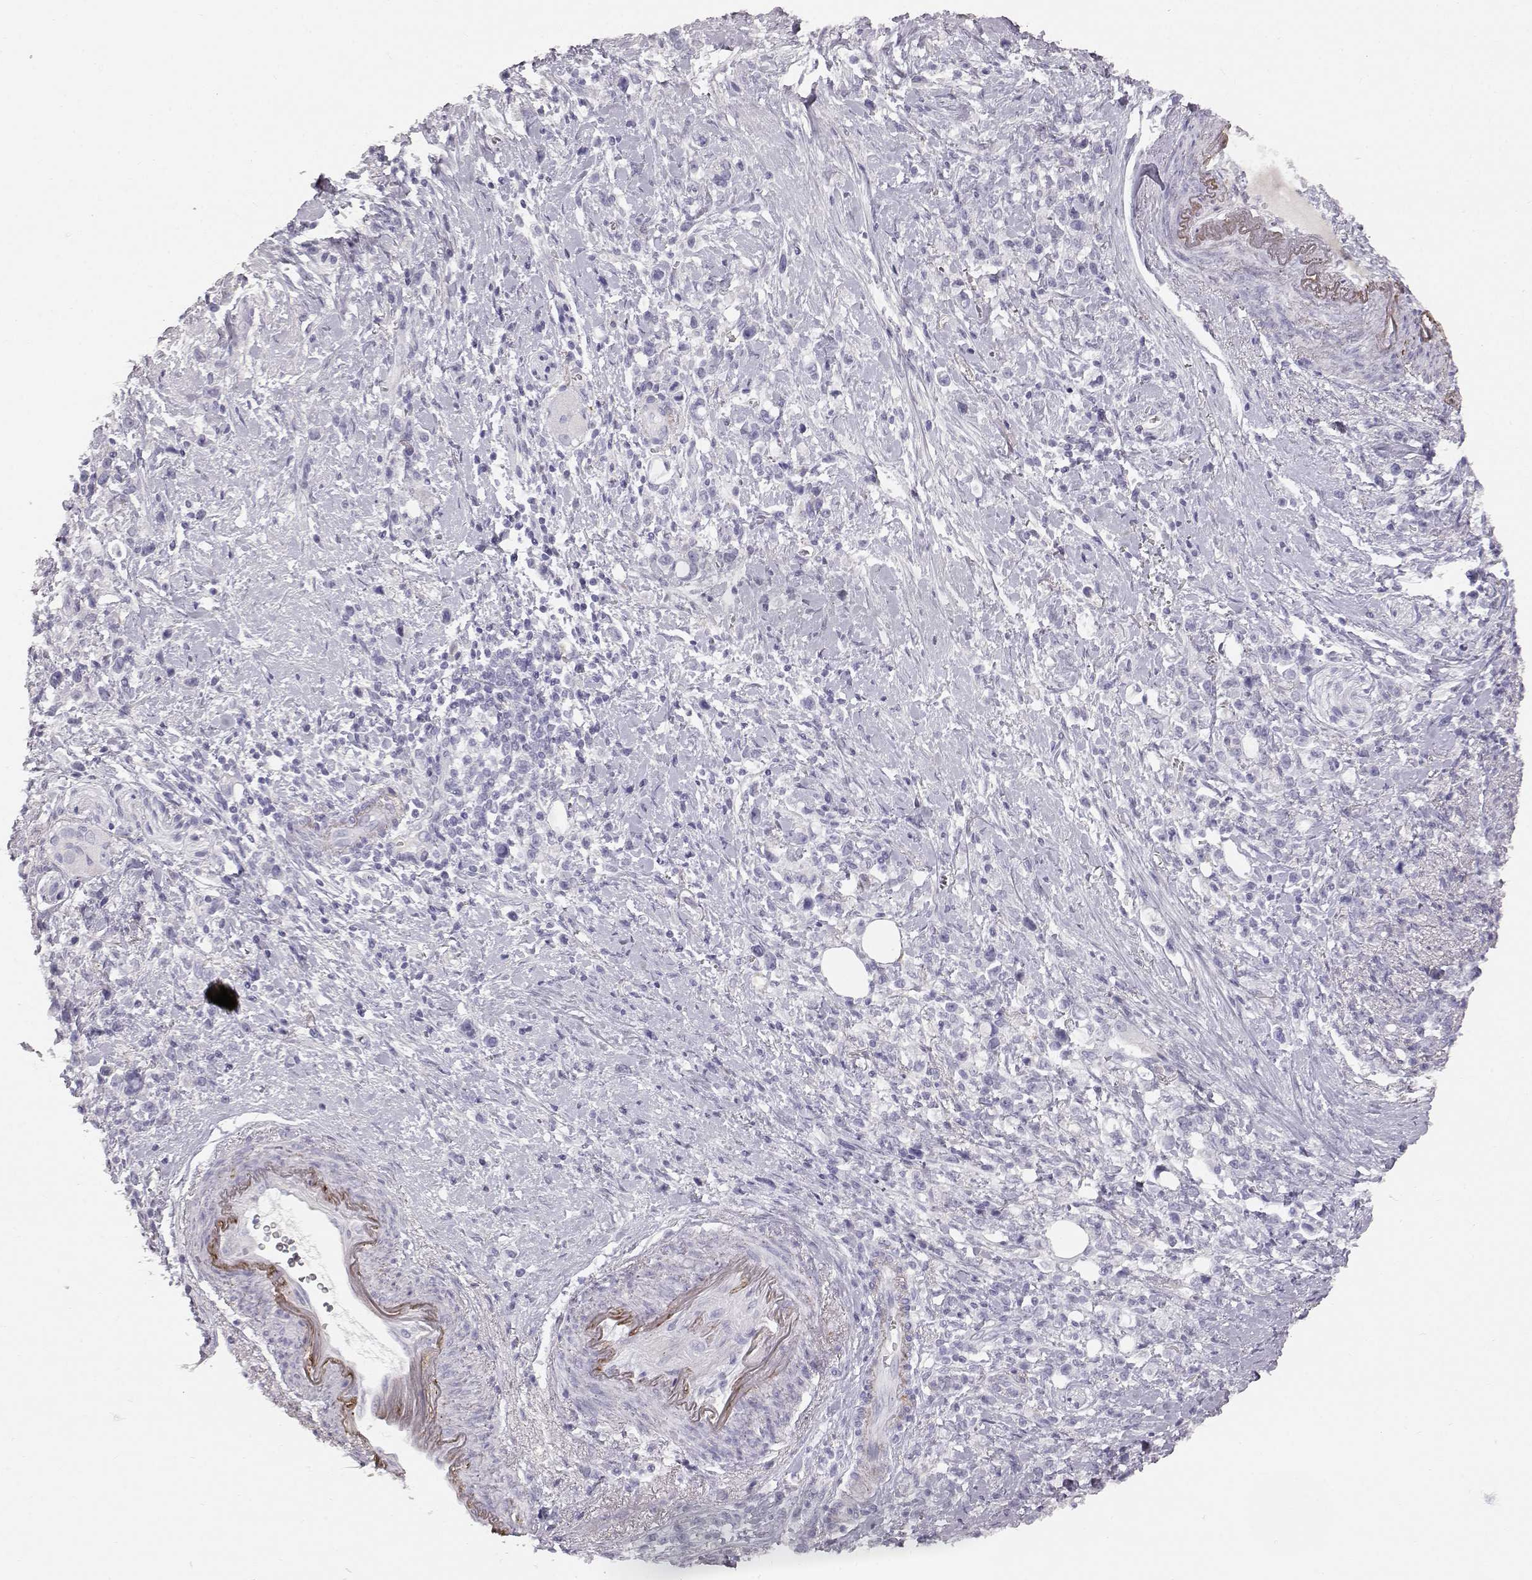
{"staining": {"intensity": "negative", "quantity": "none", "location": "none"}, "tissue": "stomach cancer", "cell_type": "Tumor cells", "image_type": "cancer", "snomed": [{"axis": "morphology", "description": "Adenocarcinoma, NOS"}, {"axis": "topography", "description": "Stomach"}], "caption": "Photomicrograph shows no significant protein staining in tumor cells of stomach adenocarcinoma. (Brightfield microscopy of DAB IHC at high magnification).", "gene": "KRTAP16-1", "patient": {"sex": "male", "age": 63}}